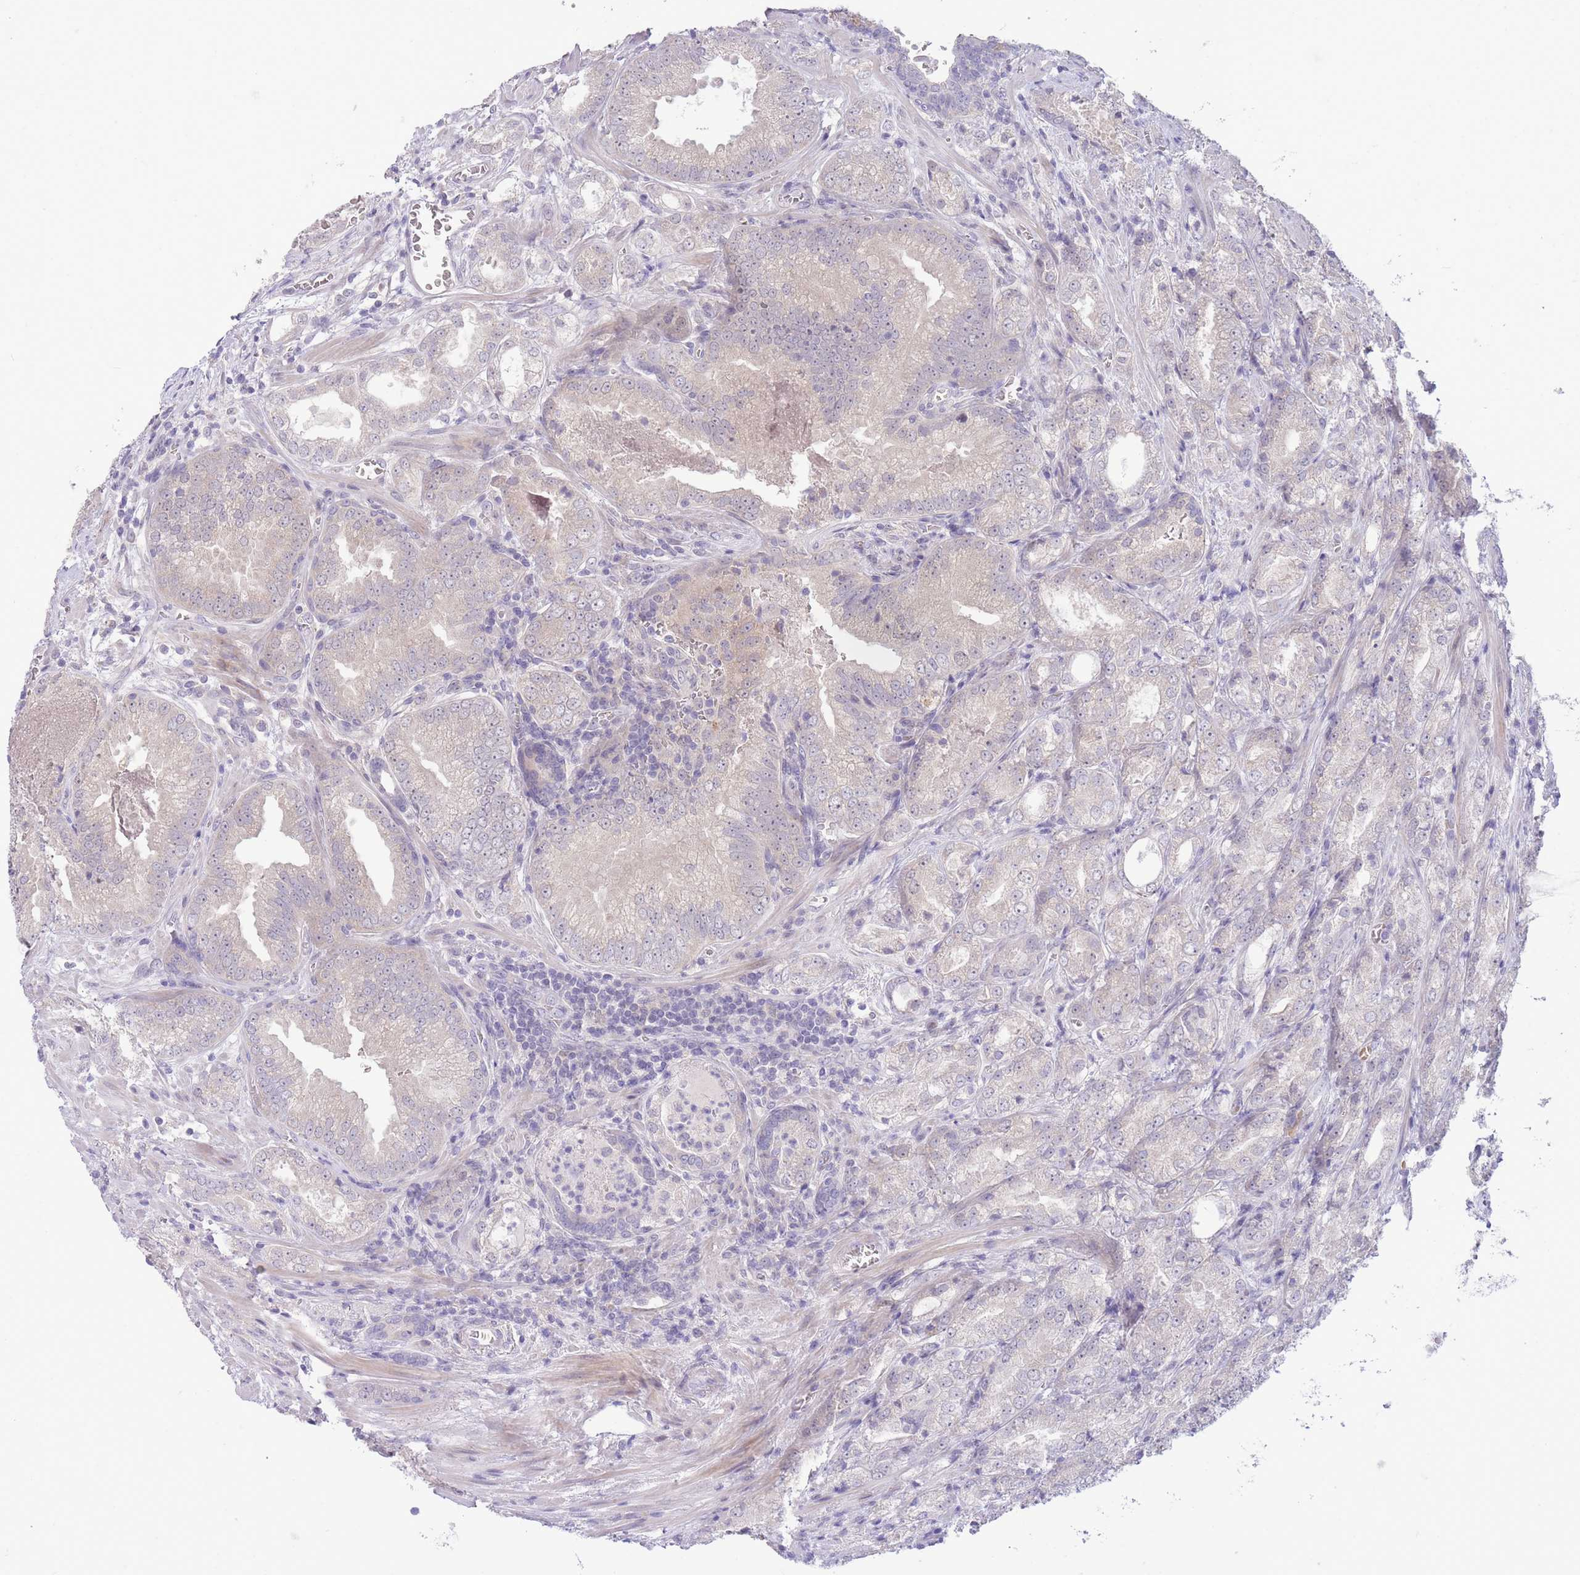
{"staining": {"intensity": "negative", "quantity": "none", "location": "none"}, "tissue": "prostate cancer", "cell_type": "Tumor cells", "image_type": "cancer", "snomed": [{"axis": "morphology", "description": "Adenocarcinoma, High grade"}, {"axis": "topography", "description": "Prostate"}], "caption": "The histopathology image demonstrates no staining of tumor cells in adenocarcinoma (high-grade) (prostate).", "gene": "FBXO46", "patient": {"sex": "male", "age": 63}}